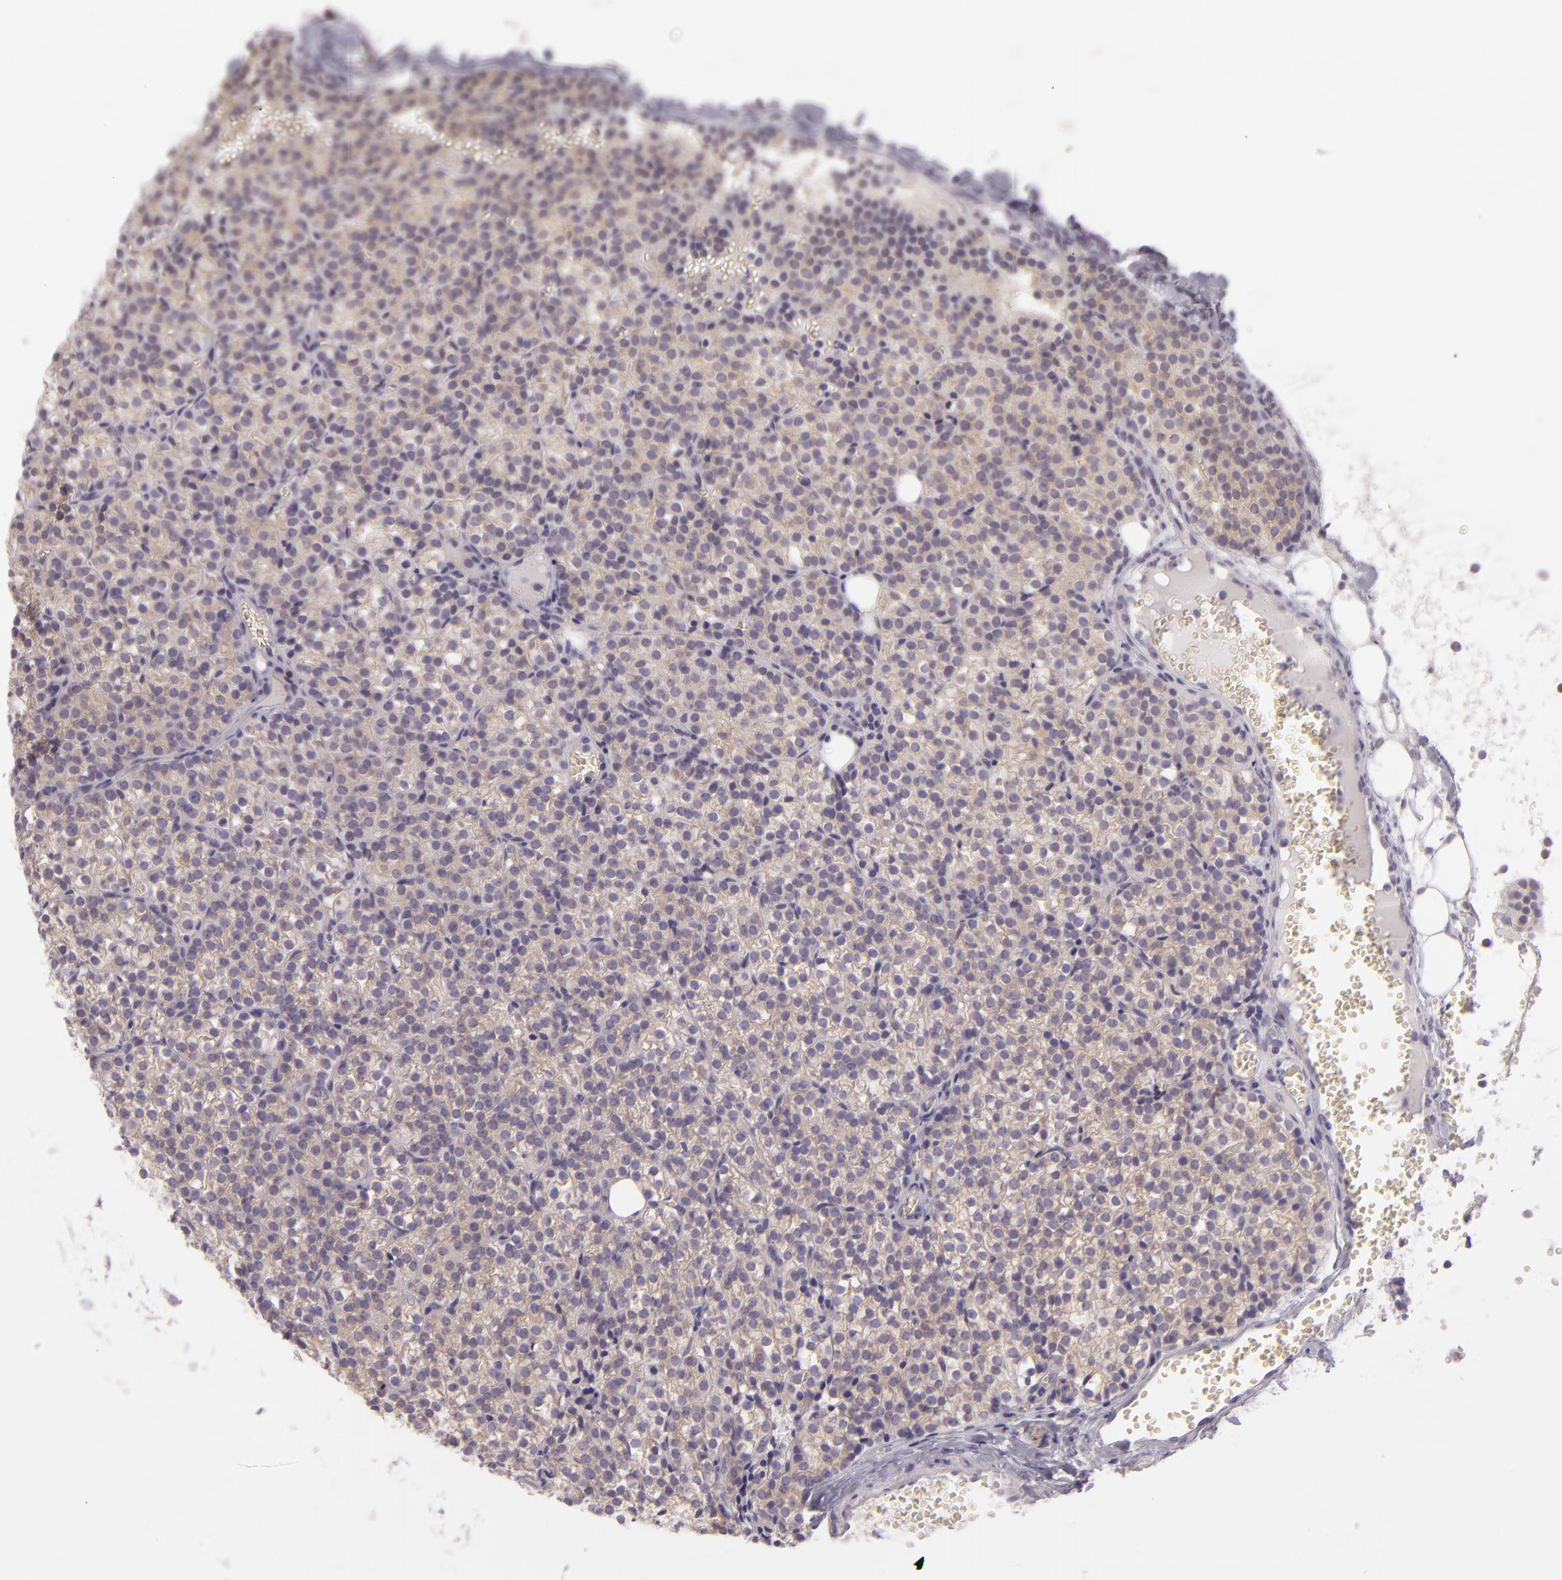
{"staining": {"intensity": "weak", "quantity": ">75%", "location": "cytoplasmic/membranous"}, "tissue": "parathyroid gland", "cell_type": "Glandular cells", "image_type": "normal", "snomed": [{"axis": "morphology", "description": "Normal tissue, NOS"}, {"axis": "topography", "description": "Parathyroid gland"}], "caption": "Normal parathyroid gland shows weak cytoplasmic/membranous positivity in approximately >75% of glandular cells The protein is shown in brown color, while the nuclei are stained blue..", "gene": "ZC3H7B", "patient": {"sex": "female", "age": 17}}